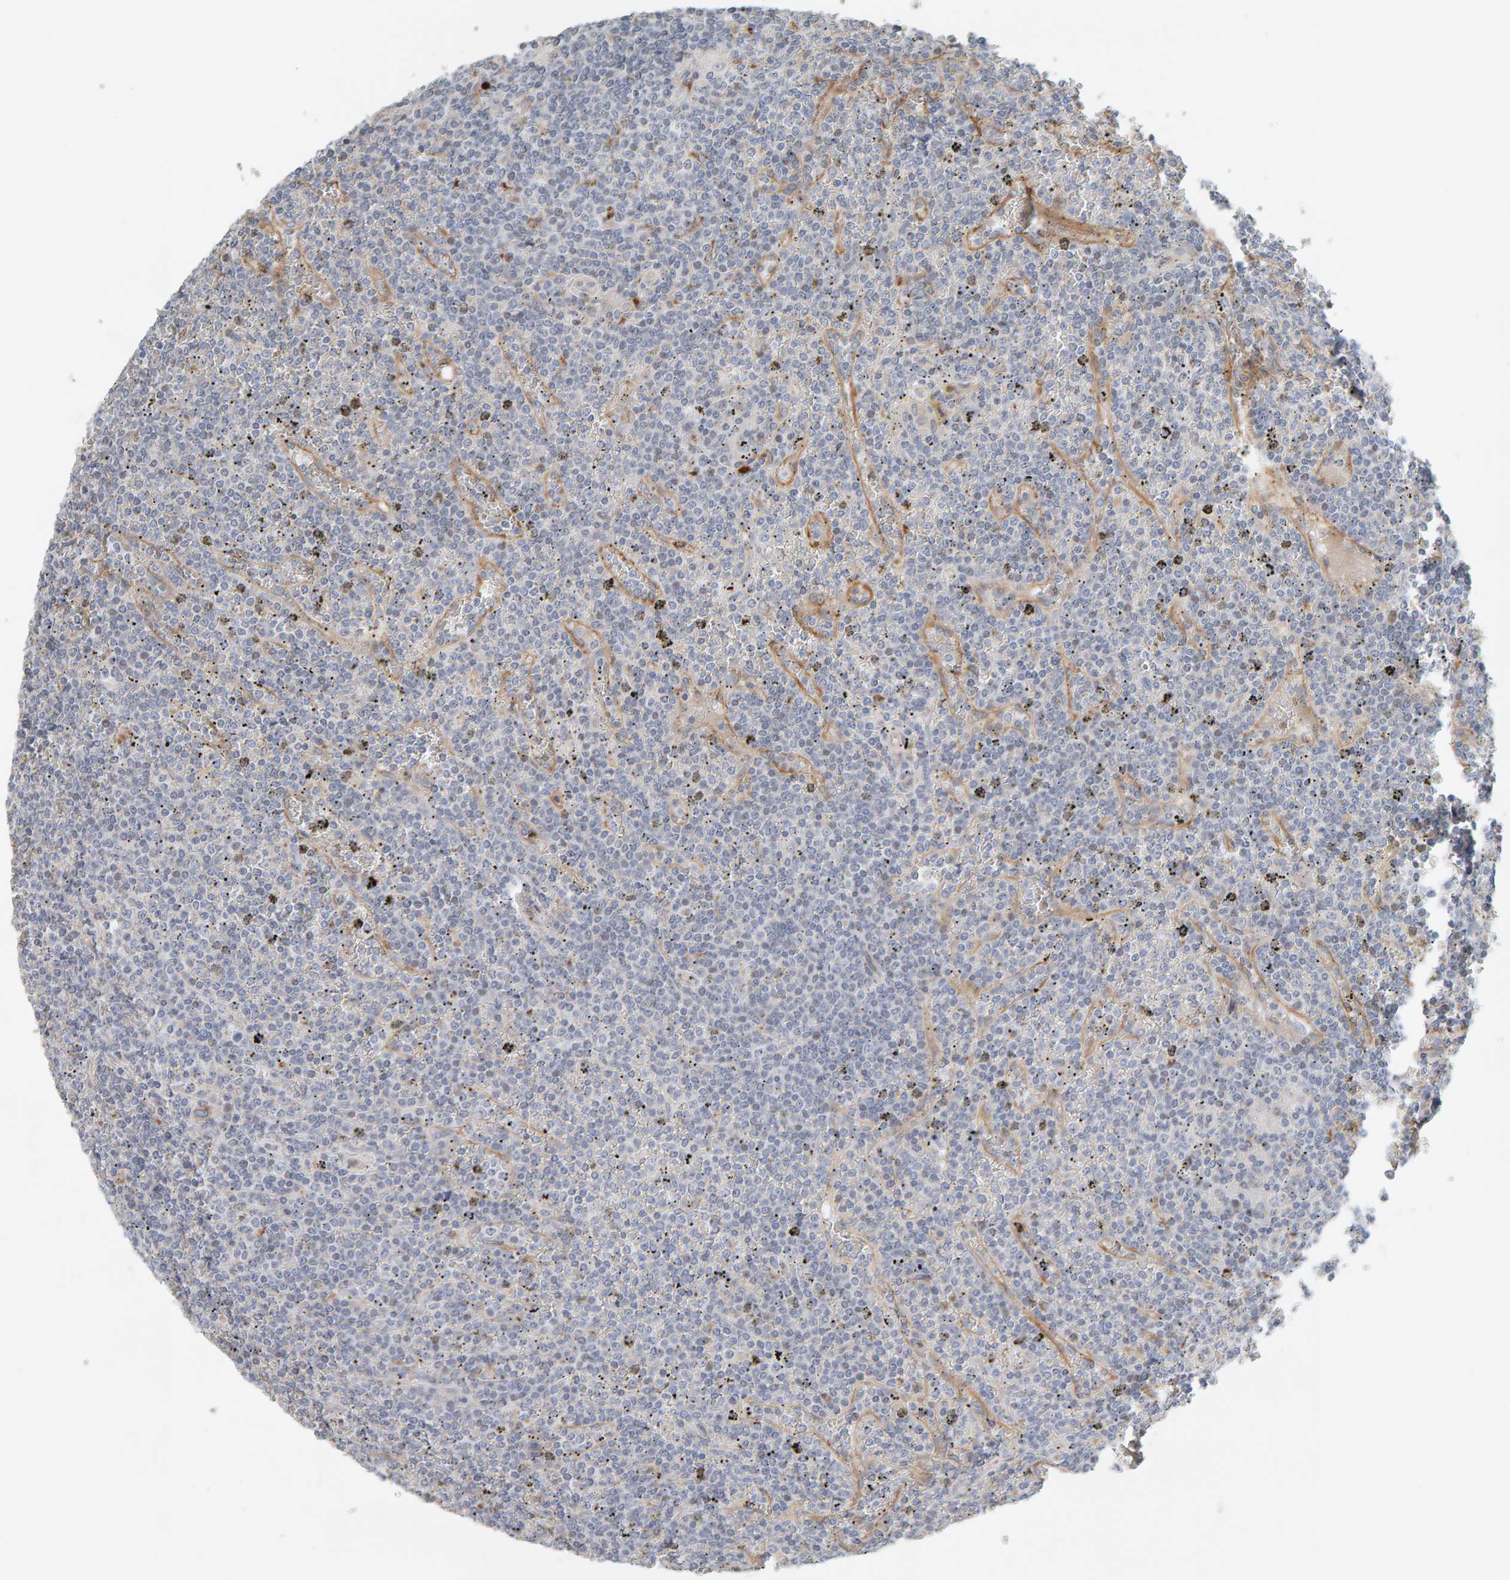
{"staining": {"intensity": "negative", "quantity": "none", "location": "none"}, "tissue": "lymphoma", "cell_type": "Tumor cells", "image_type": "cancer", "snomed": [{"axis": "morphology", "description": "Malignant lymphoma, non-Hodgkin's type, Low grade"}, {"axis": "topography", "description": "Spleen"}], "caption": "Lymphoma was stained to show a protein in brown. There is no significant staining in tumor cells. (Brightfield microscopy of DAB (3,3'-diaminobenzidine) immunohistochemistry at high magnification).", "gene": "IPPK", "patient": {"sex": "female", "age": 19}}